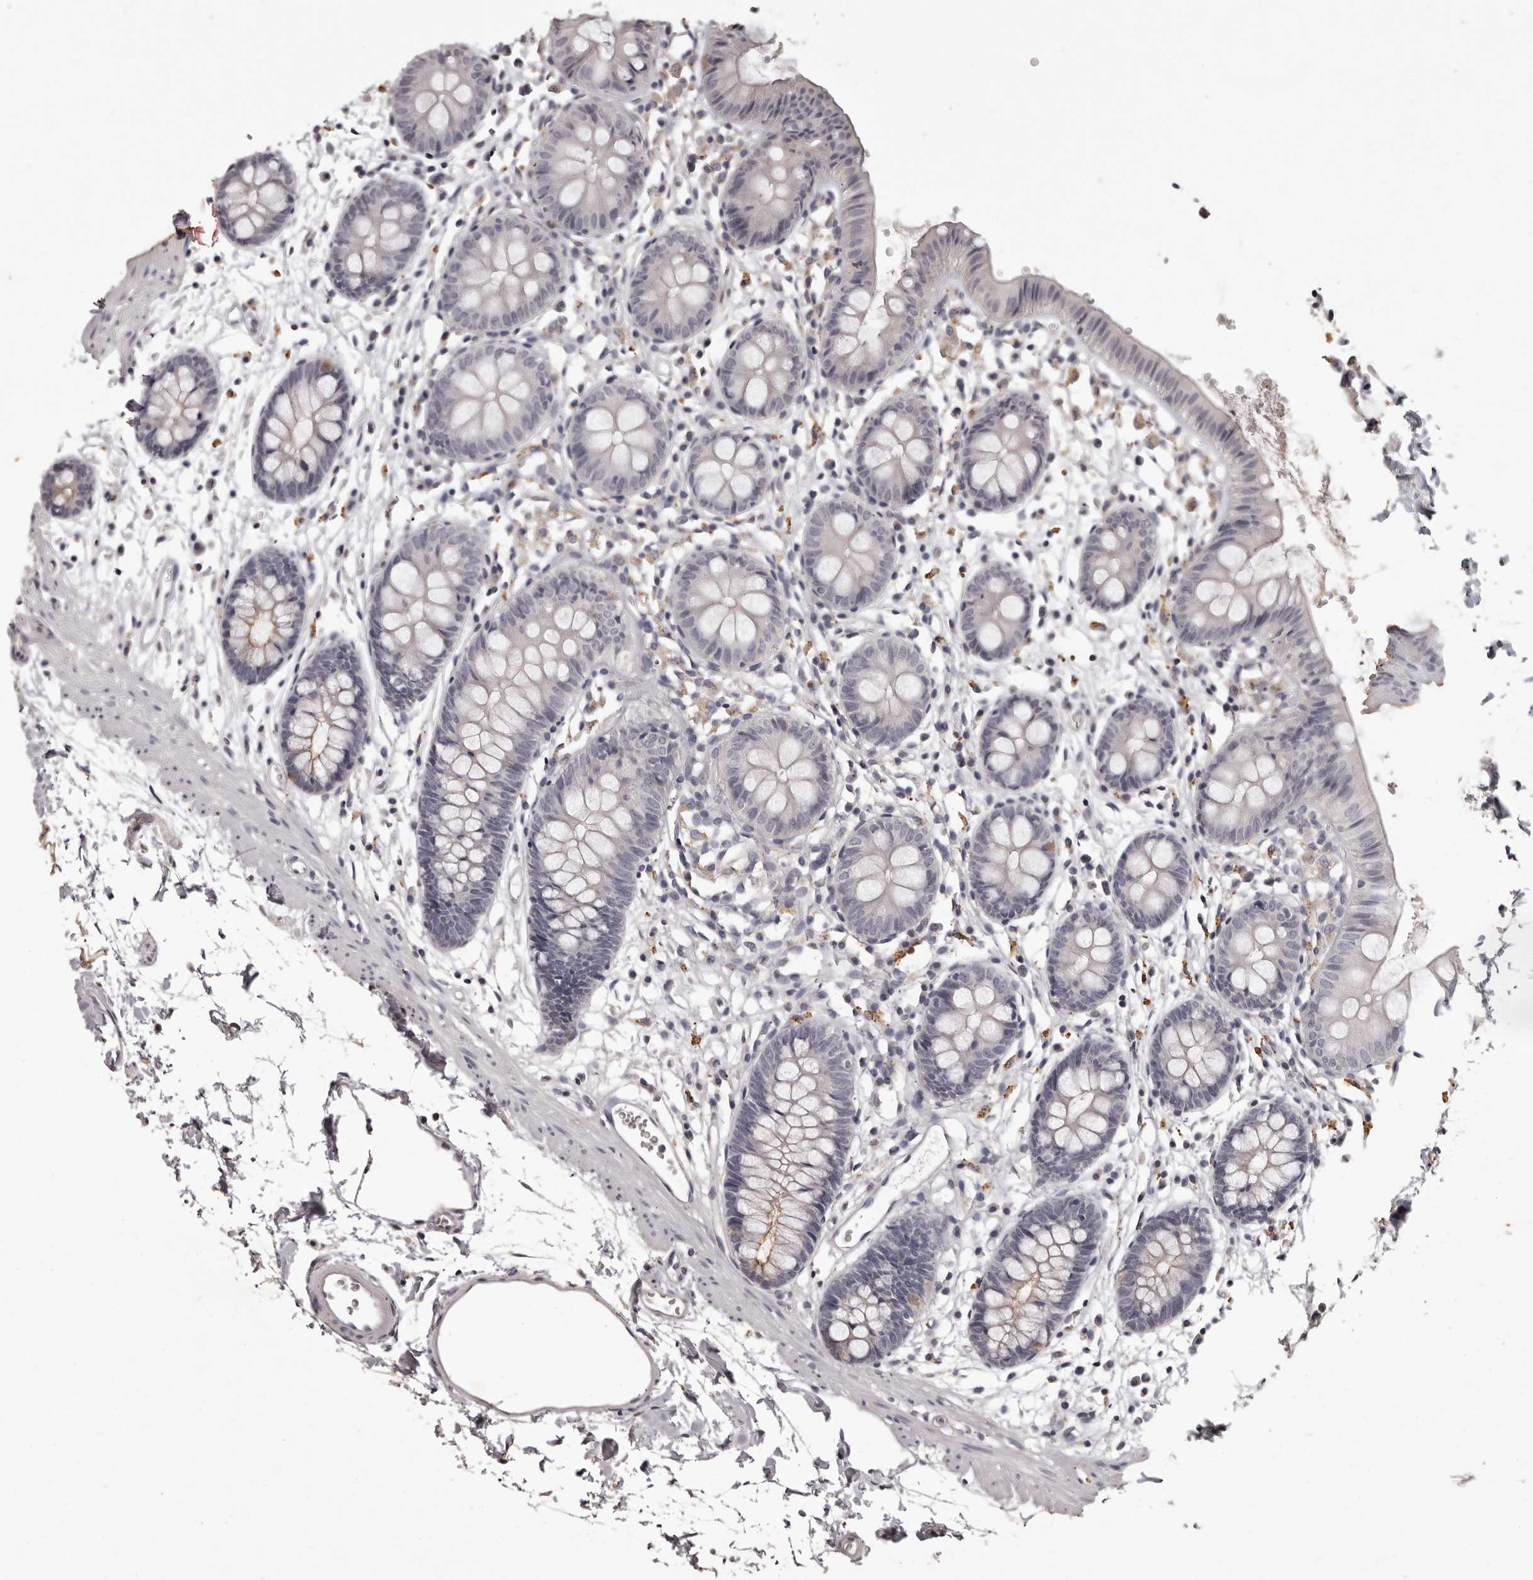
{"staining": {"intensity": "moderate", "quantity": ">75%", "location": "cytoplasmic/membranous"}, "tissue": "colon", "cell_type": "Endothelial cells", "image_type": "normal", "snomed": [{"axis": "morphology", "description": "Normal tissue, NOS"}, {"axis": "topography", "description": "Colon"}], "caption": "A high-resolution photomicrograph shows immunohistochemistry staining of benign colon, which exhibits moderate cytoplasmic/membranous staining in approximately >75% of endothelial cells.", "gene": "GPR78", "patient": {"sex": "male", "age": 56}}